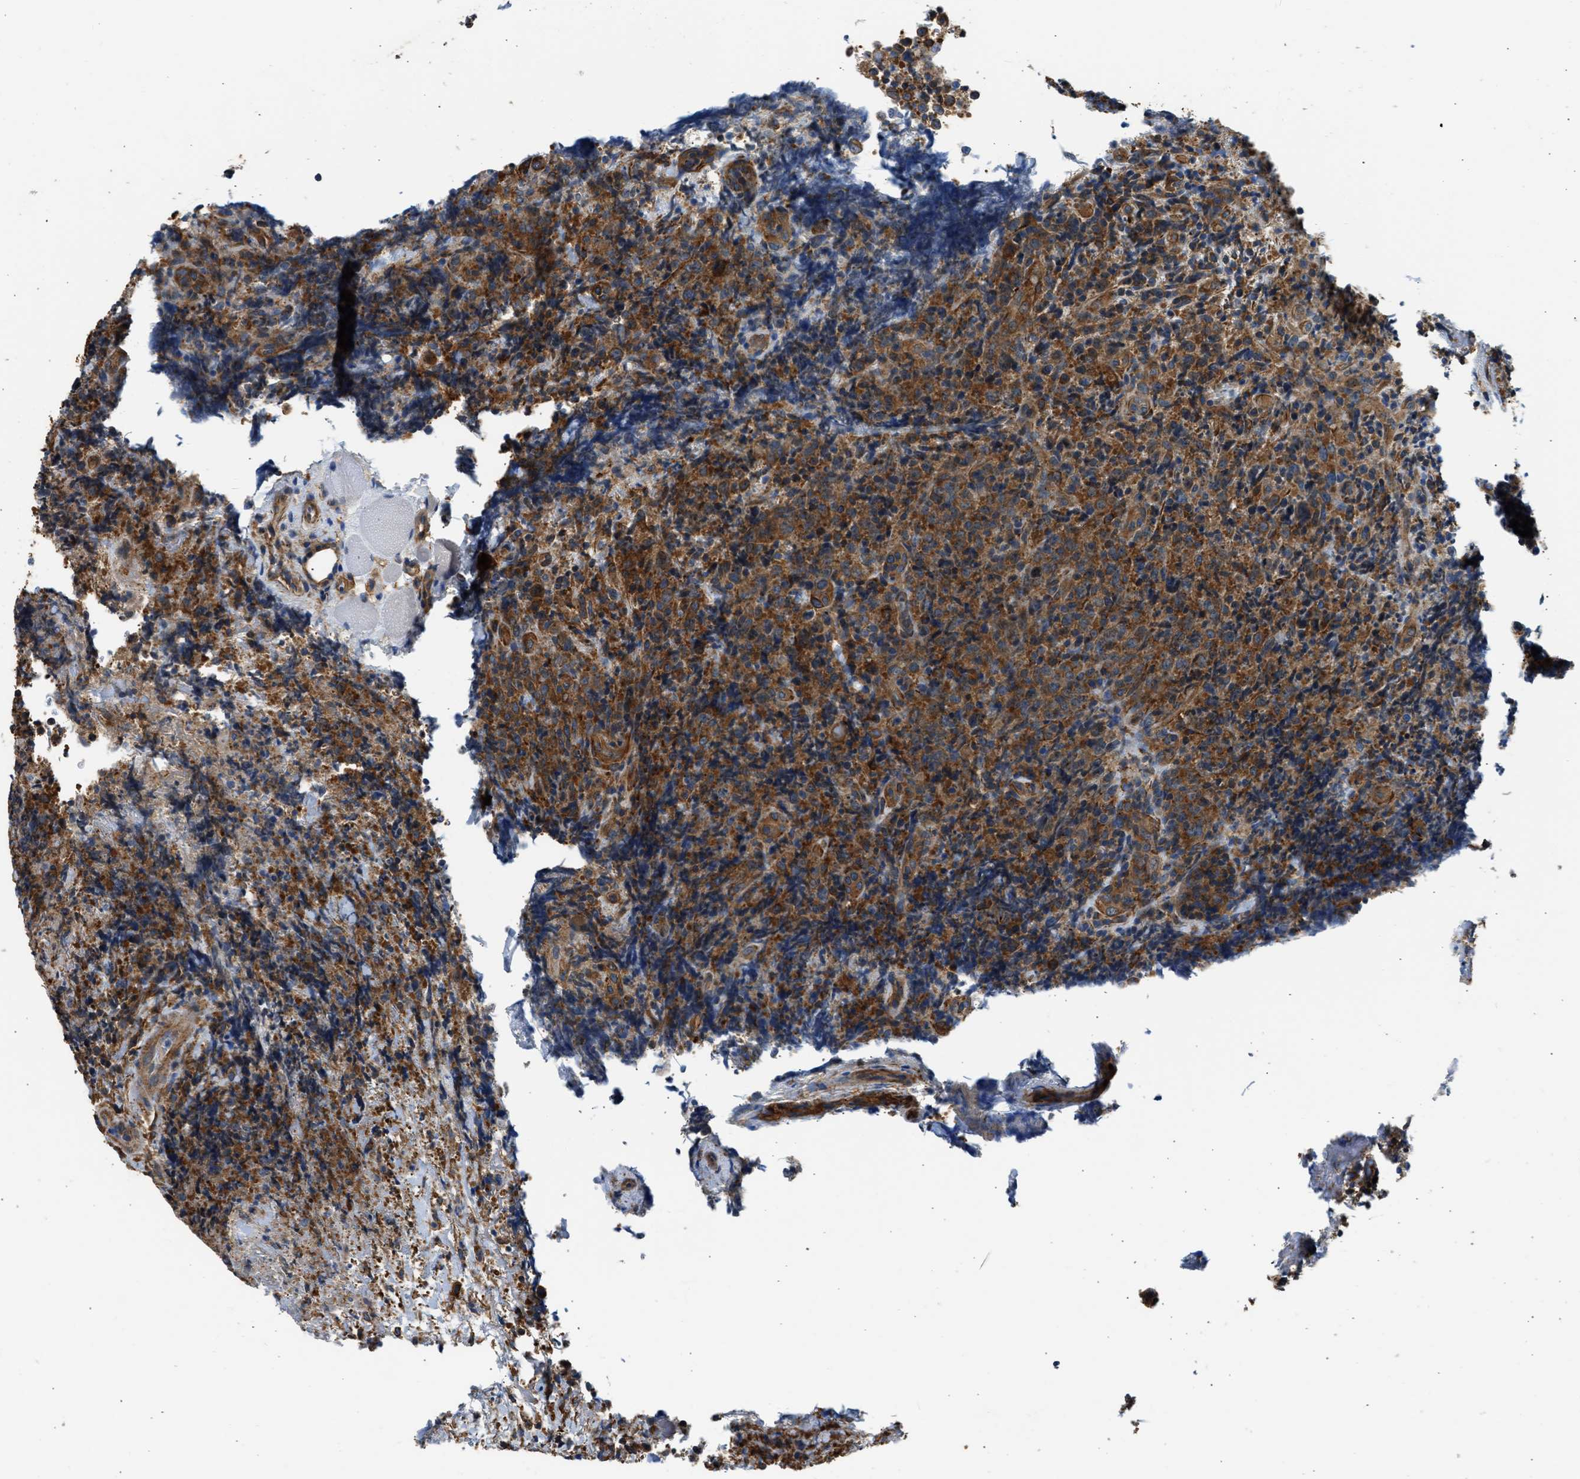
{"staining": {"intensity": "moderate", "quantity": ">75%", "location": "cytoplasmic/membranous"}, "tissue": "lymphoma", "cell_type": "Tumor cells", "image_type": "cancer", "snomed": [{"axis": "morphology", "description": "Malignant lymphoma, non-Hodgkin's type, High grade"}, {"axis": "topography", "description": "Tonsil"}], "caption": "IHC (DAB (3,3'-diaminobenzidine)) staining of human lymphoma demonstrates moderate cytoplasmic/membranous protein staining in approximately >75% of tumor cells. (brown staining indicates protein expression, while blue staining denotes nuclei).", "gene": "SEPTIN2", "patient": {"sex": "female", "age": 36}}